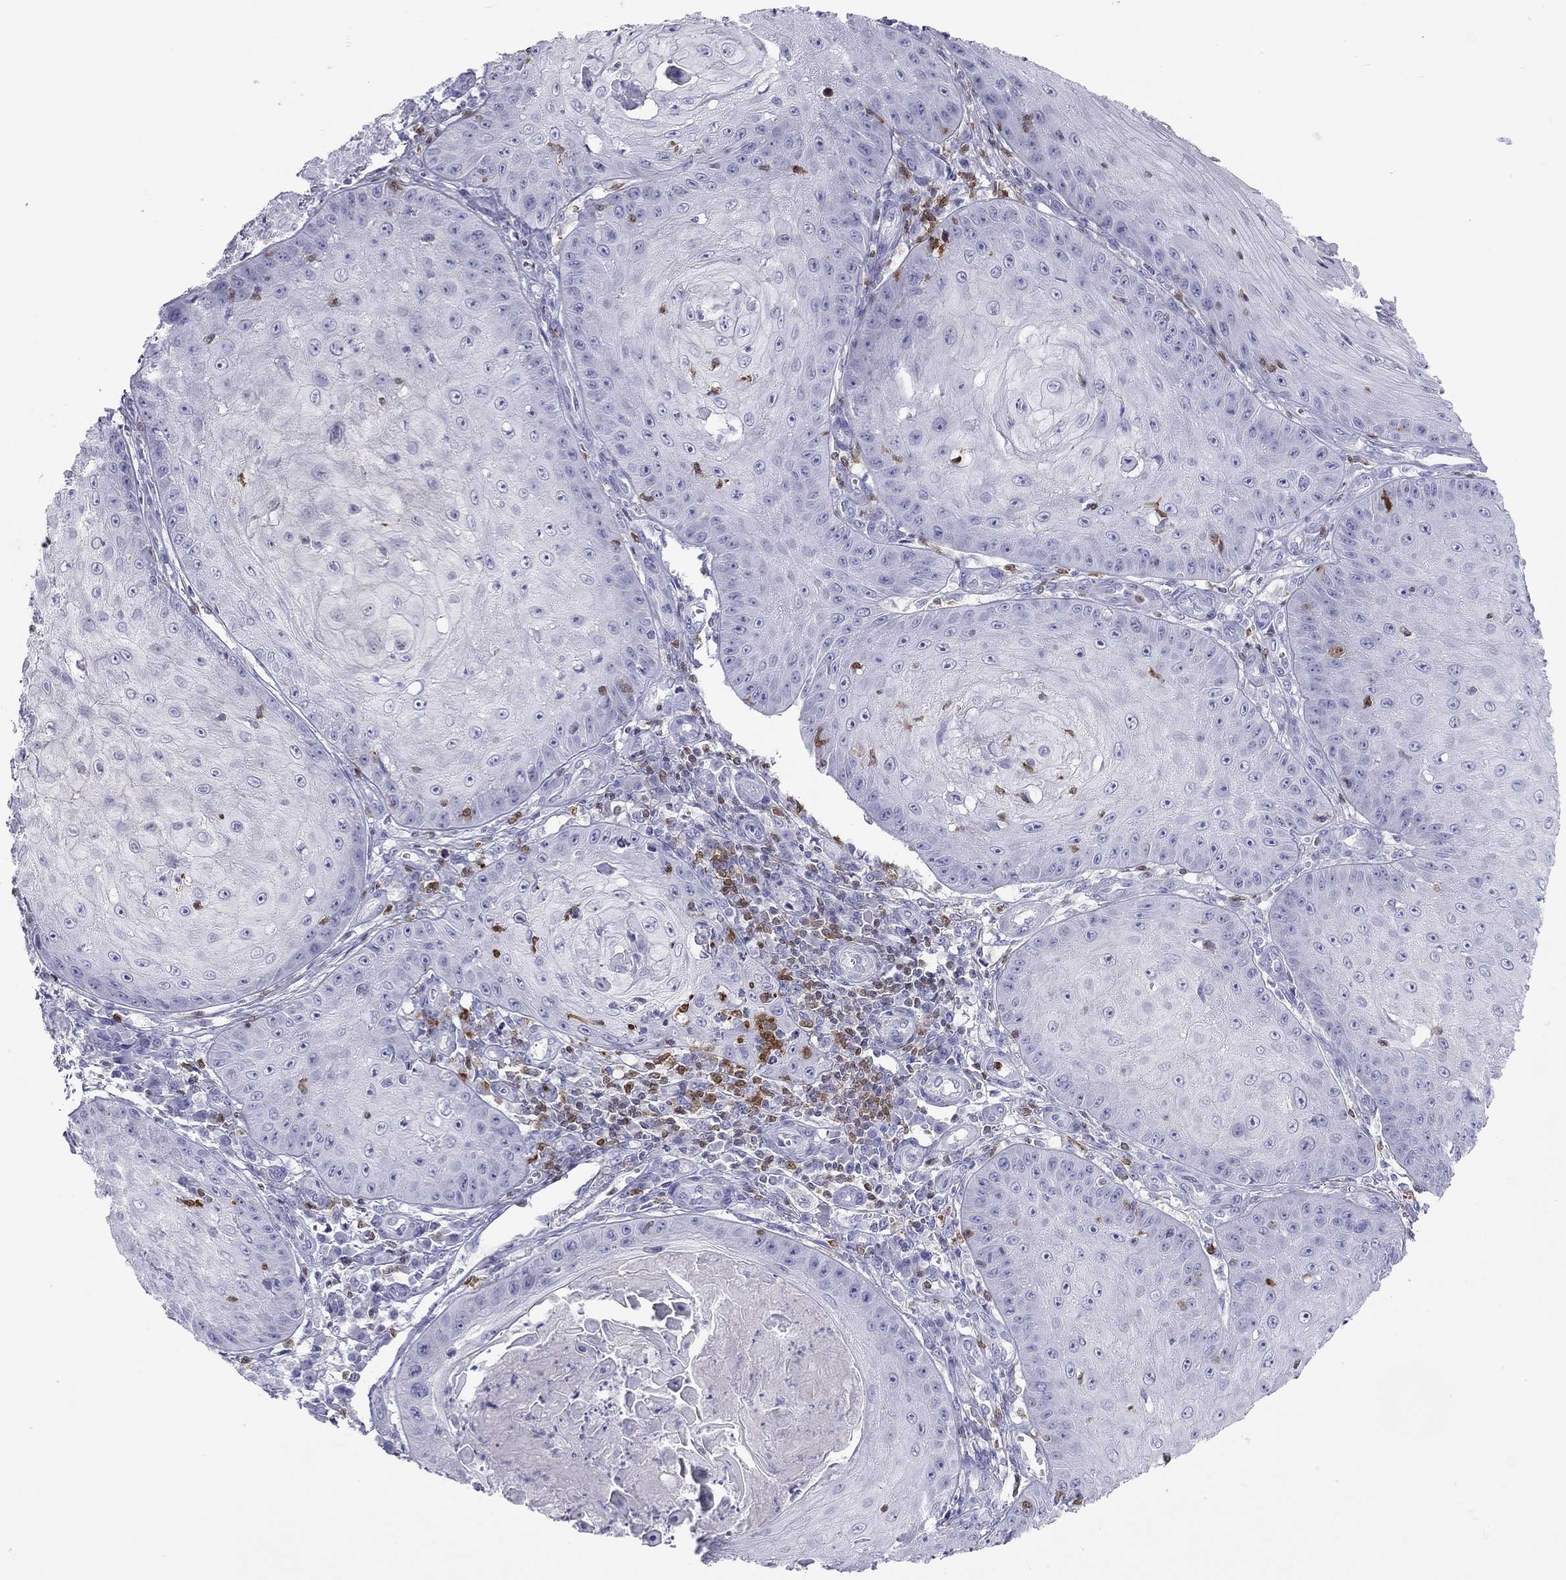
{"staining": {"intensity": "negative", "quantity": "none", "location": "none"}, "tissue": "skin cancer", "cell_type": "Tumor cells", "image_type": "cancer", "snomed": [{"axis": "morphology", "description": "Squamous cell carcinoma, NOS"}, {"axis": "topography", "description": "Skin"}], "caption": "Micrograph shows no significant protein expression in tumor cells of skin cancer.", "gene": "SH2D2A", "patient": {"sex": "male", "age": 70}}